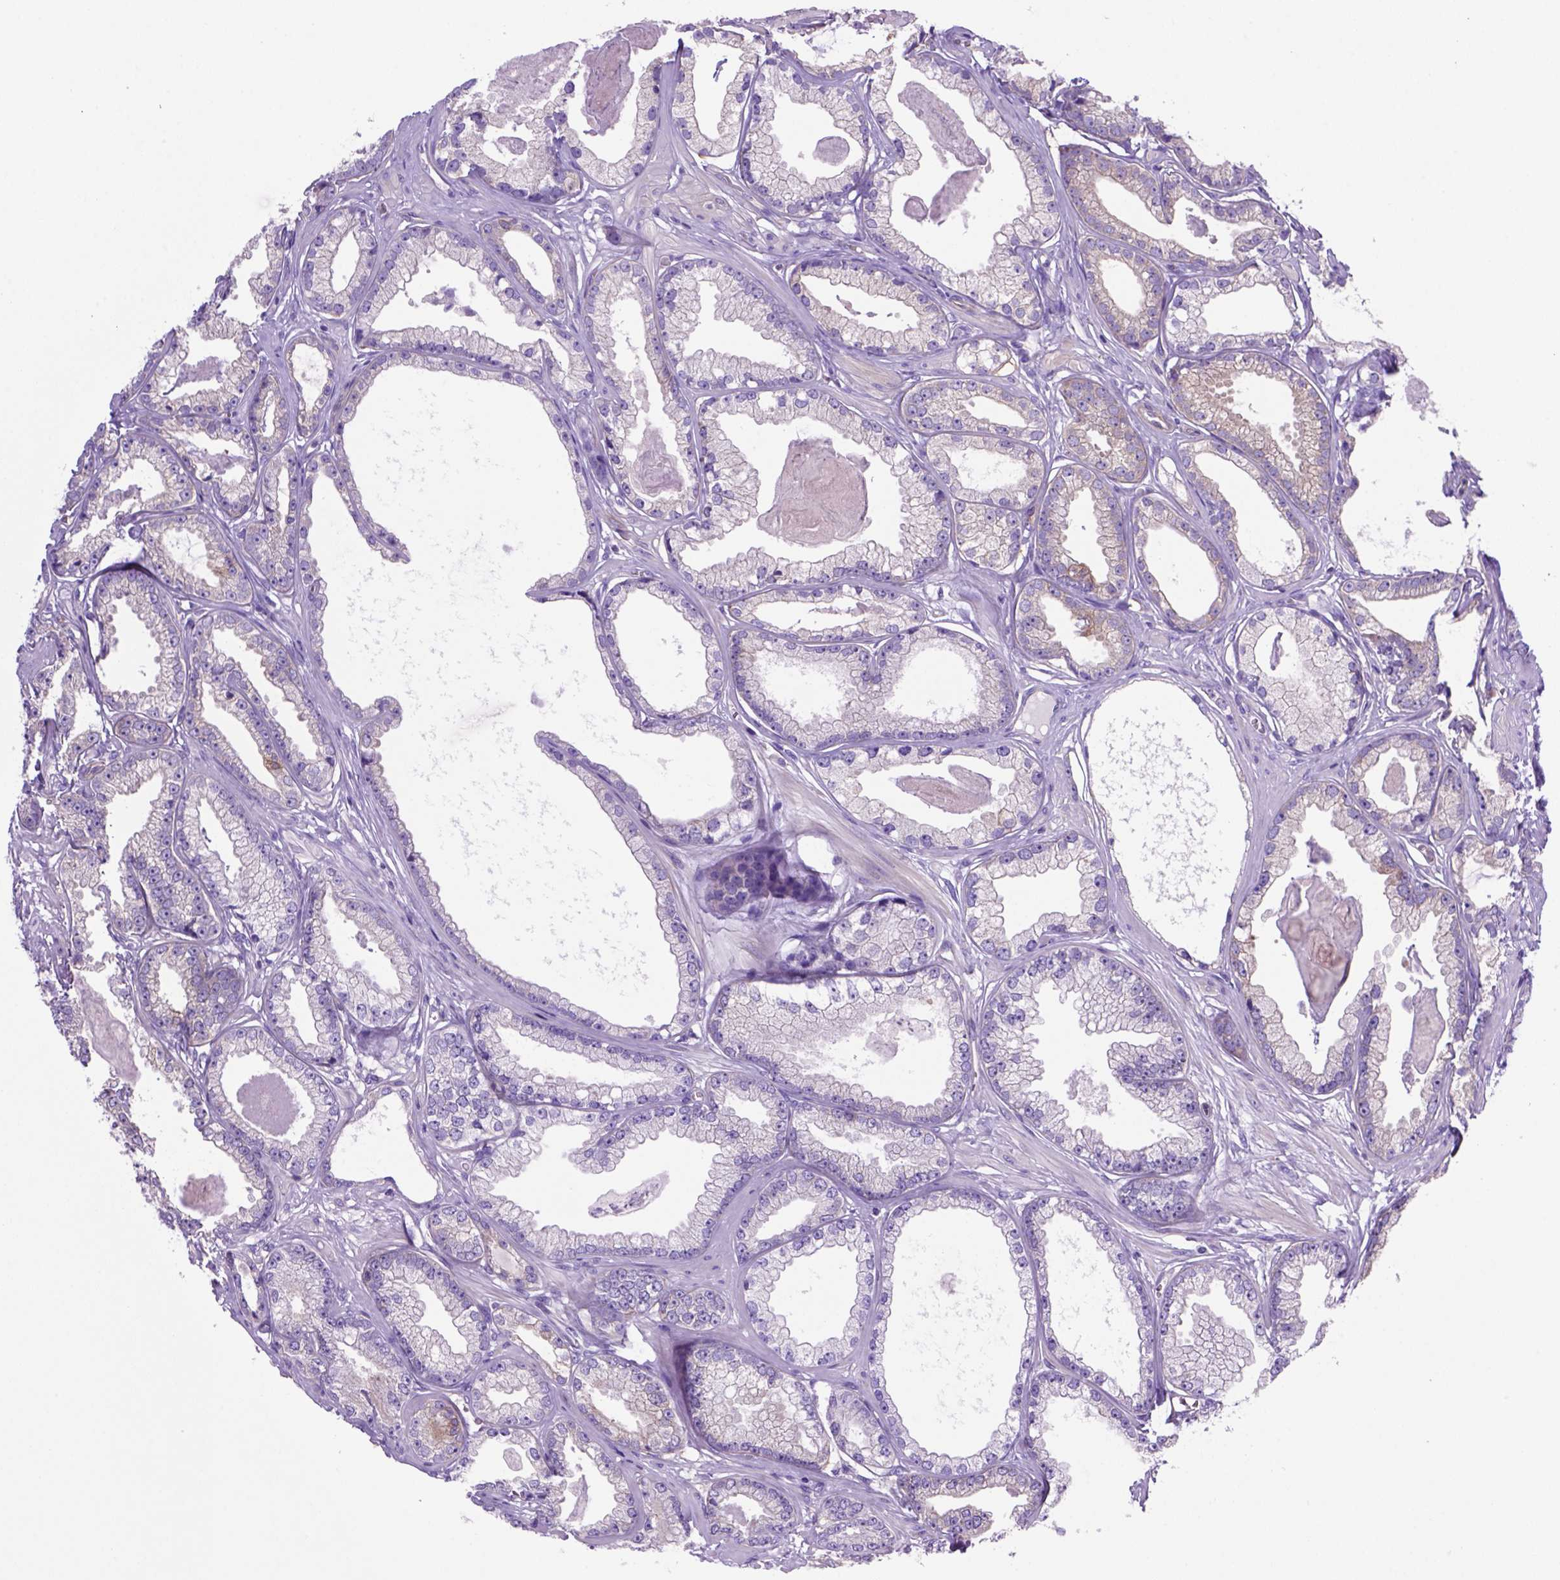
{"staining": {"intensity": "weak", "quantity": "<25%", "location": "cytoplasmic/membranous"}, "tissue": "prostate cancer", "cell_type": "Tumor cells", "image_type": "cancer", "snomed": [{"axis": "morphology", "description": "Adenocarcinoma, Low grade"}, {"axis": "topography", "description": "Prostate"}], "caption": "Prostate adenocarcinoma (low-grade) stained for a protein using immunohistochemistry displays no staining tumor cells.", "gene": "PEX12", "patient": {"sex": "male", "age": 64}}